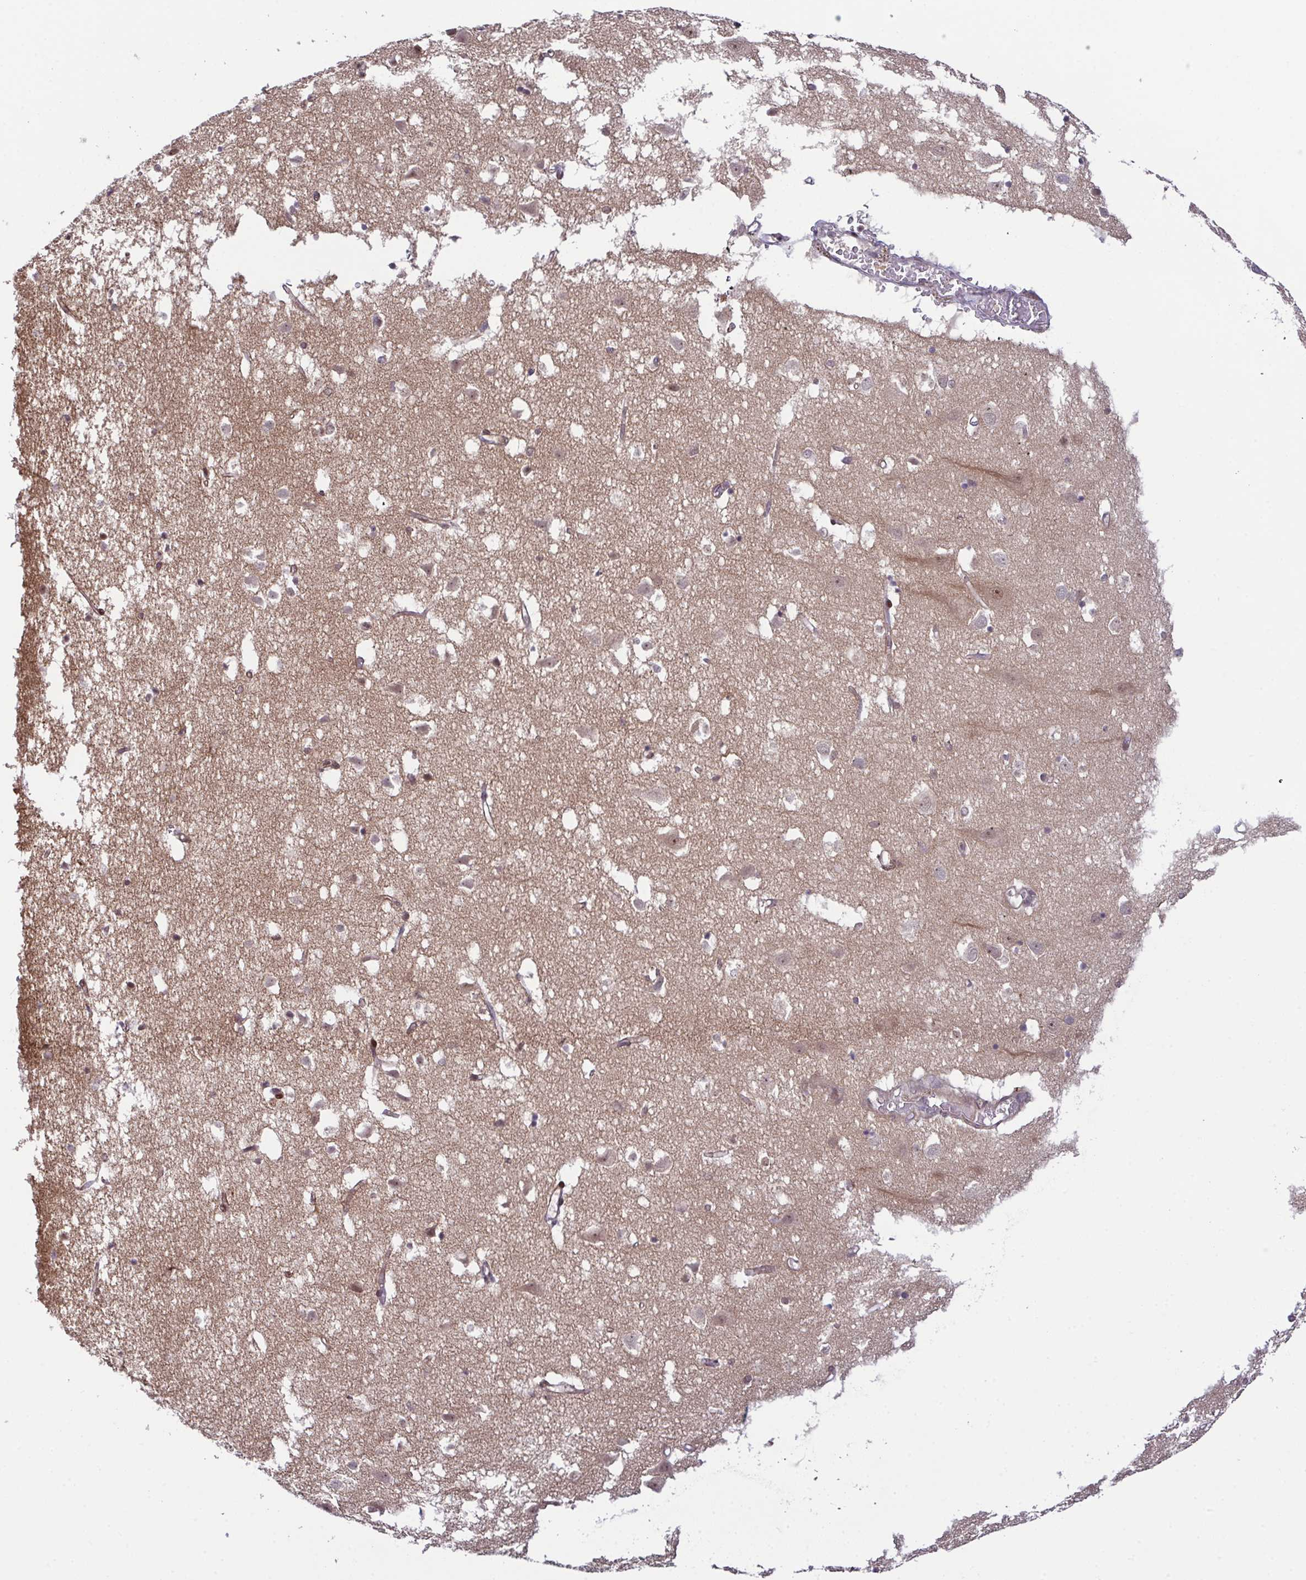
{"staining": {"intensity": "moderate", "quantity": ">75%", "location": "nuclear"}, "tissue": "cerebral cortex", "cell_type": "Endothelial cells", "image_type": "normal", "snomed": [{"axis": "morphology", "description": "Normal tissue, NOS"}, {"axis": "topography", "description": "Cerebral cortex"}], "caption": "Brown immunohistochemical staining in benign human cerebral cortex shows moderate nuclear staining in about >75% of endothelial cells.", "gene": "DNAJB1", "patient": {"sex": "male", "age": 70}}